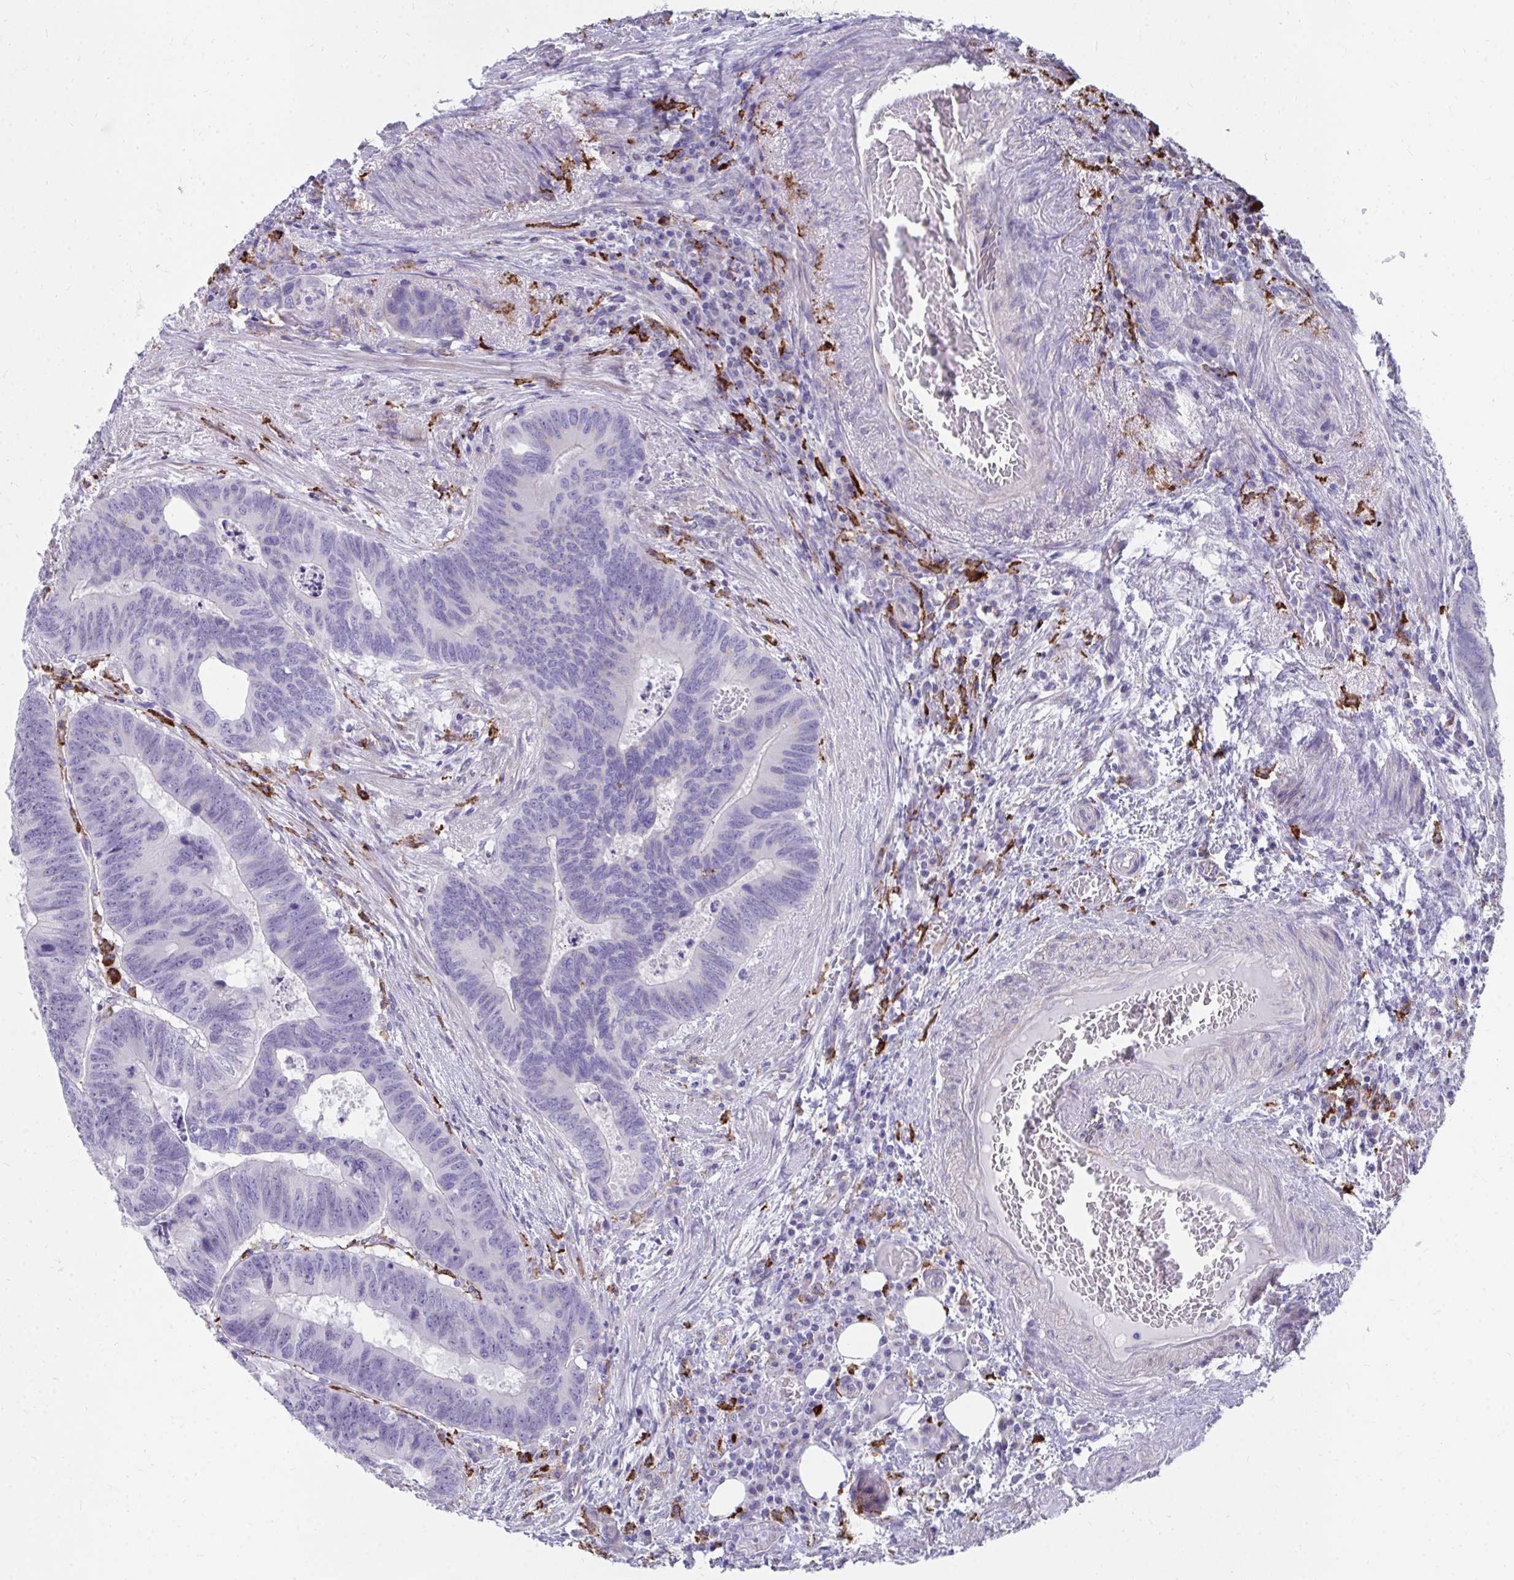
{"staining": {"intensity": "negative", "quantity": "none", "location": "none"}, "tissue": "colorectal cancer", "cell_type": "Tumor cells", "image_type": "cancer", "snomed": [{"axis": "morphology", "description": "Adenocarcinoma, NOS"}, {"axis": "topography", "description": "Colon"}], "caption": "Immunohistochemistry (IHC) of colorectal cancer (adenocarcinoma) demonstrates no staining in tumor cells. The staining was performed using DAB to visualize the protein expression in brown, while the nuclei were stained in blue with hematoxylin (Magnification: 20x).", "gene": "CD163", "patient": {"sex": "male", "age": 62}}